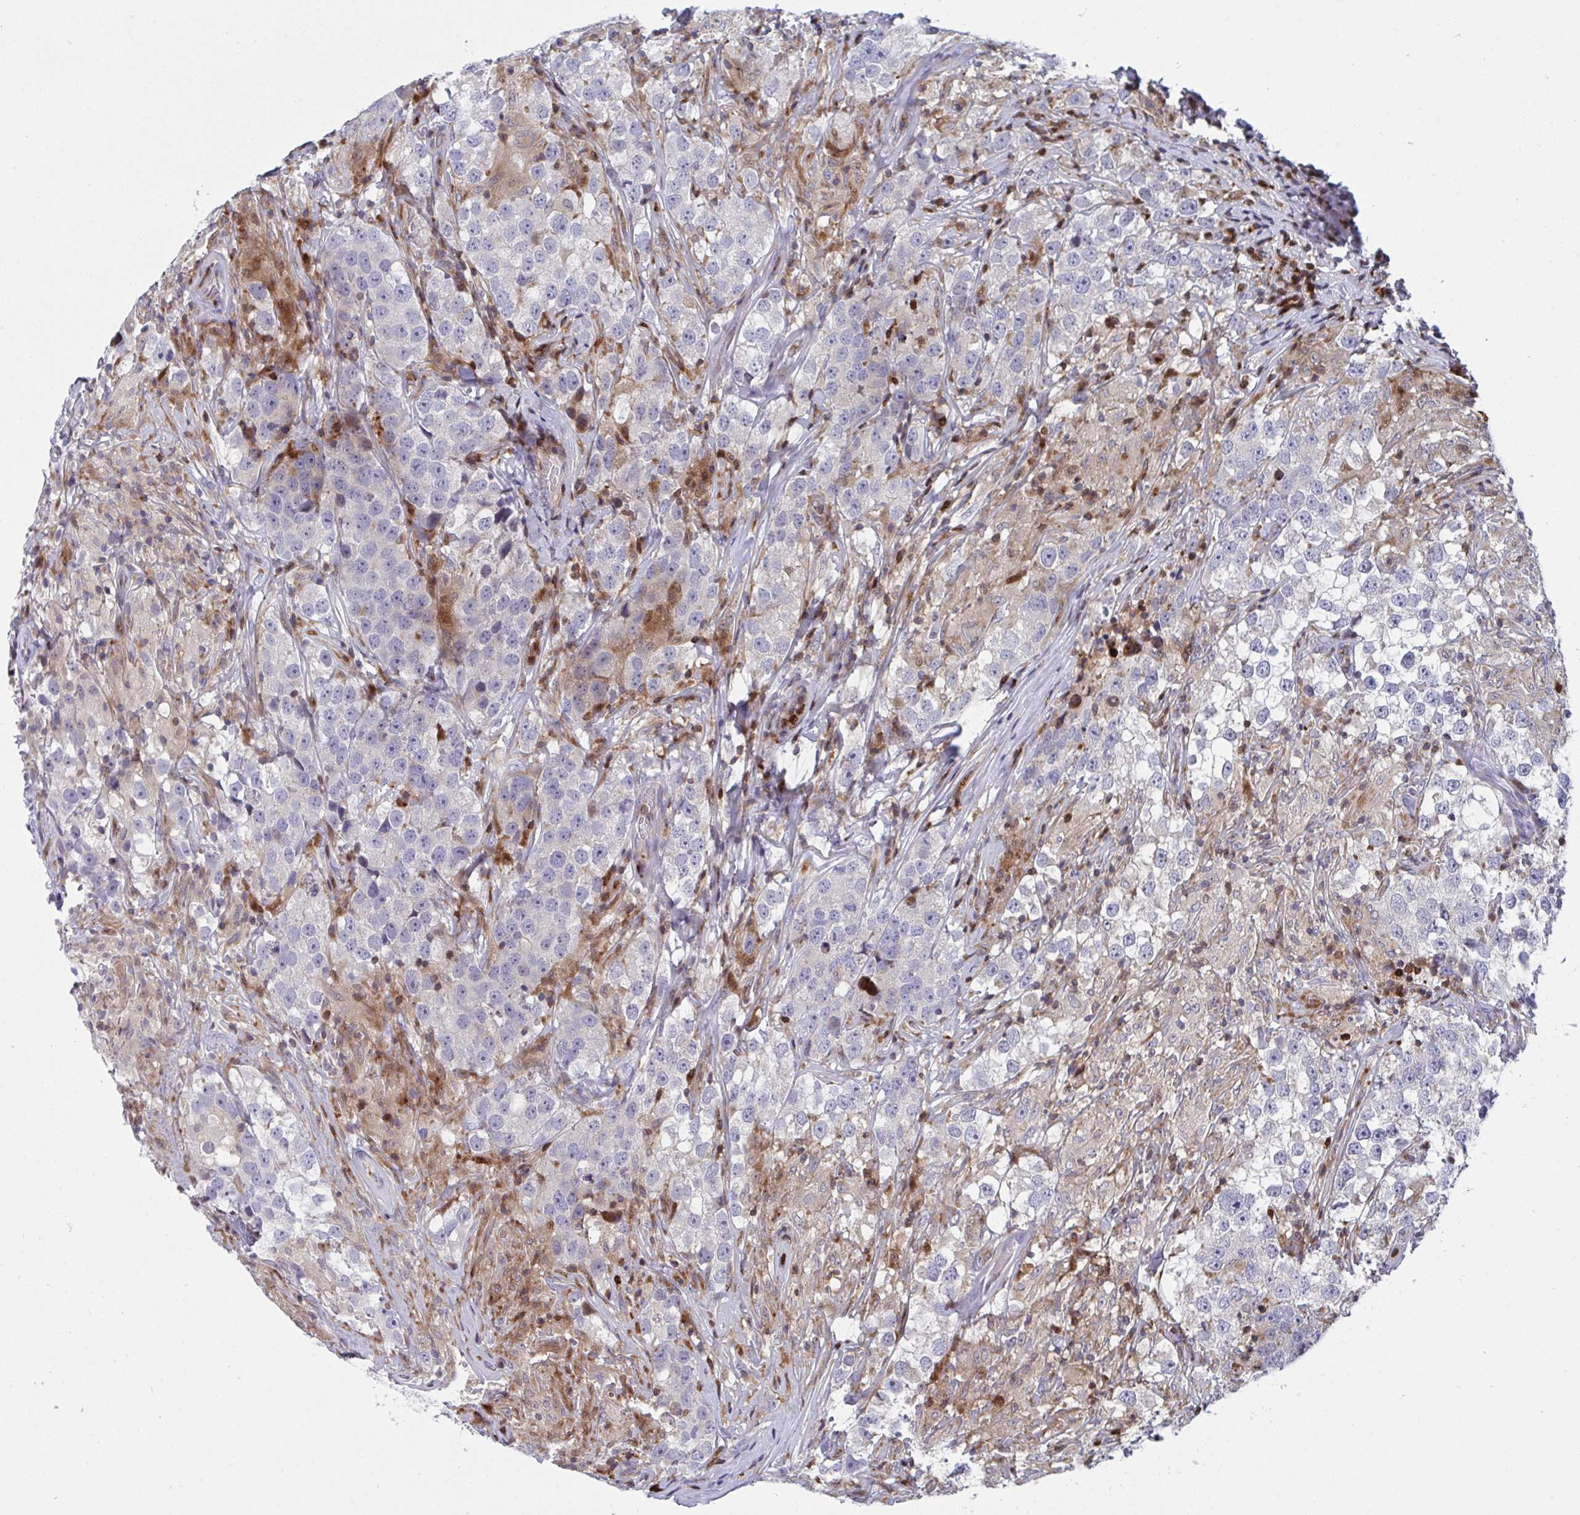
{"staining": {"intensity": "negative", "quantity": "none", "location": "none"}, "tissue": "testis cancer", "cell_type": "Tumor cells", "image_type": "cancer", "snomed": [{"axis": "morphology", "description": "Seminoma, NOS"}, {"axis": "topography", "description": "Testis"}], "caption": "Immunohistochemistry of testis cancer (seminoma) reveals no expression in tumor cells. (Immunohistochemistry (ihc), brightfield microscopy, high magnification).", "gene": "AOC2", "patient": {"sex": "male", "age": 46}}